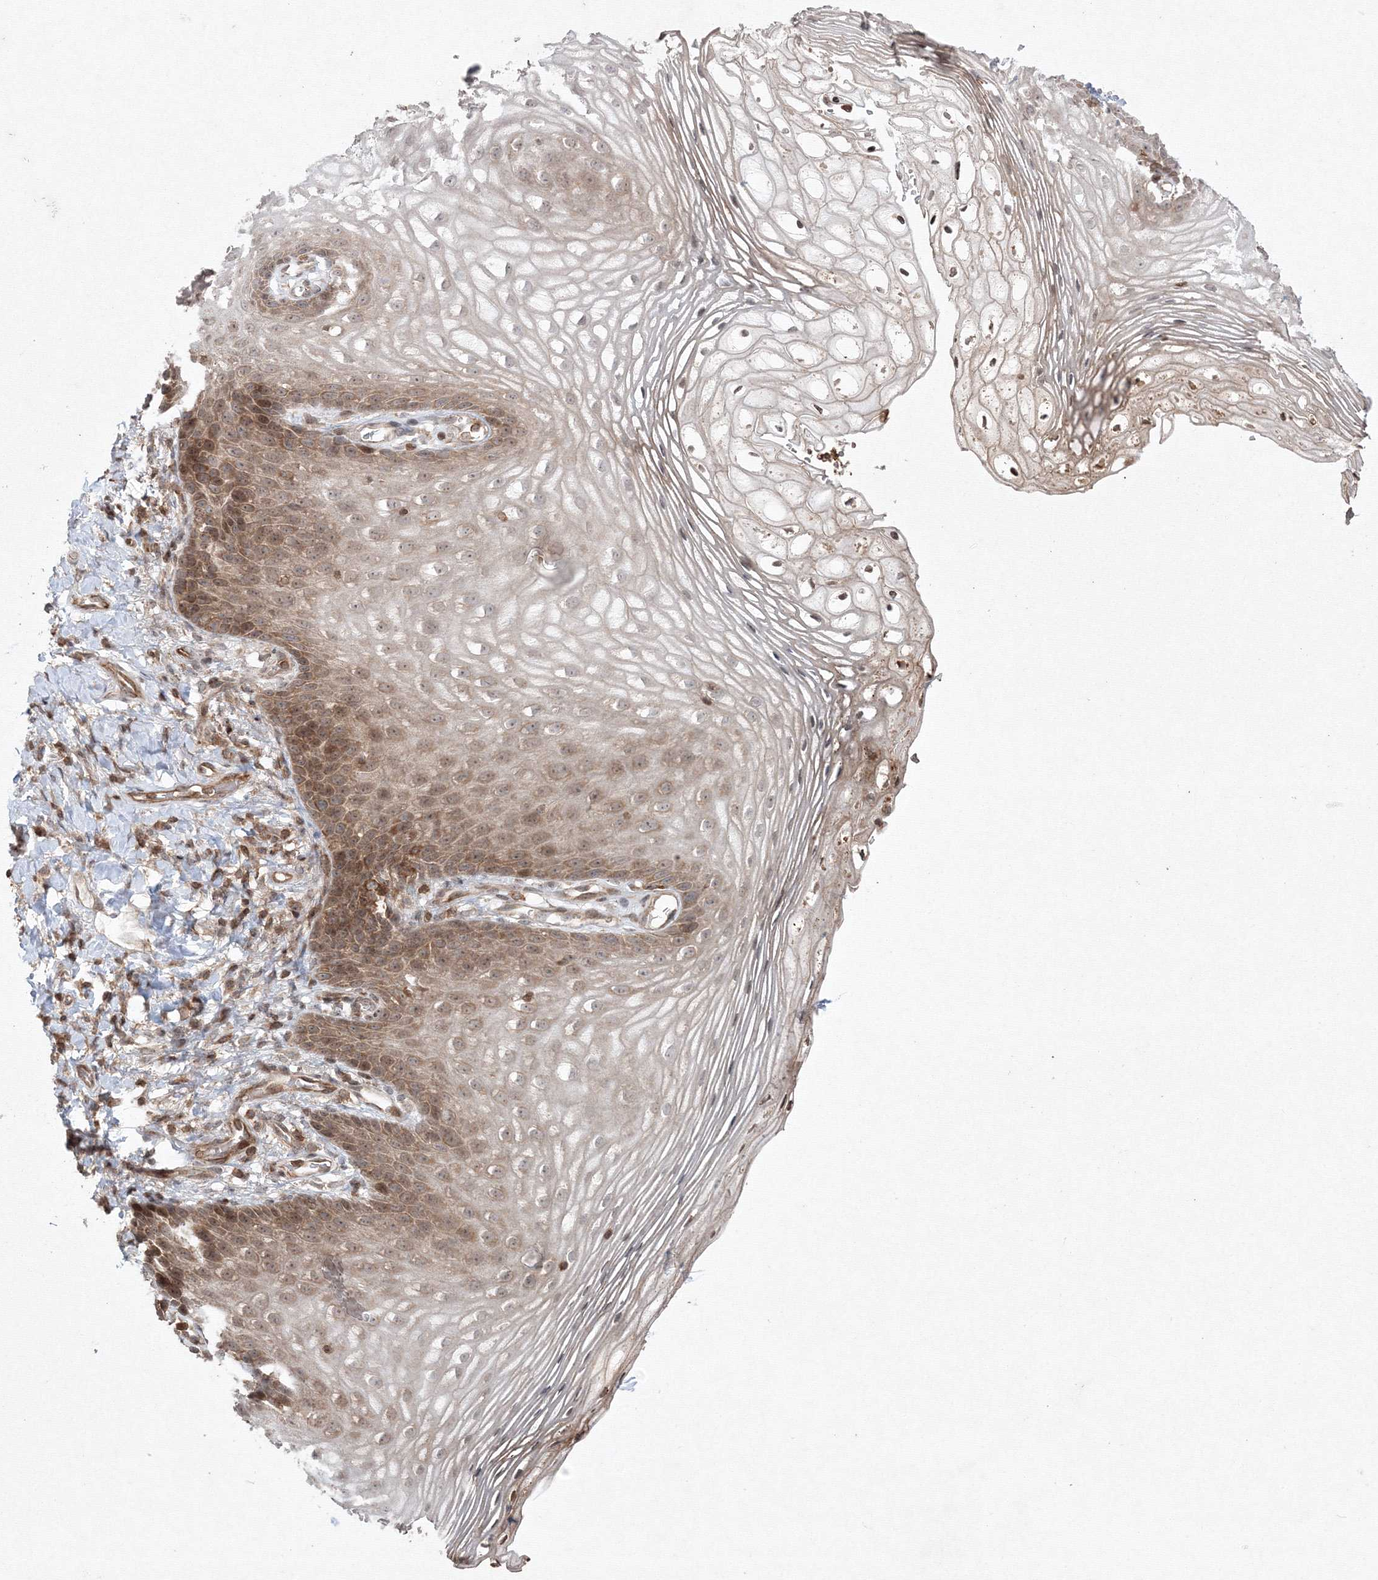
{"staining": {"intensity": "moderate", "quantity": ">75%", "location": "cytoplasmic/membranous,nuclear"}, "tissue": "vagina", "cell_type": "Squamous epithelial cells", "image_type": "normal", "snomed": [{"axis": "morphology", "description": "Normal tissue, NOS"}, {"axis": "topography", "description": "Vagina"}], "caption": "Immunohistochemistry (IHC) of unremarkable vagina reveals medium levels of moderate cytoplasmic/membranous,nuclear positivity in about >75% of squamous epithelial cells.", "gene": "MKRN2", "patient": {"sex": "female", "age": 60}}